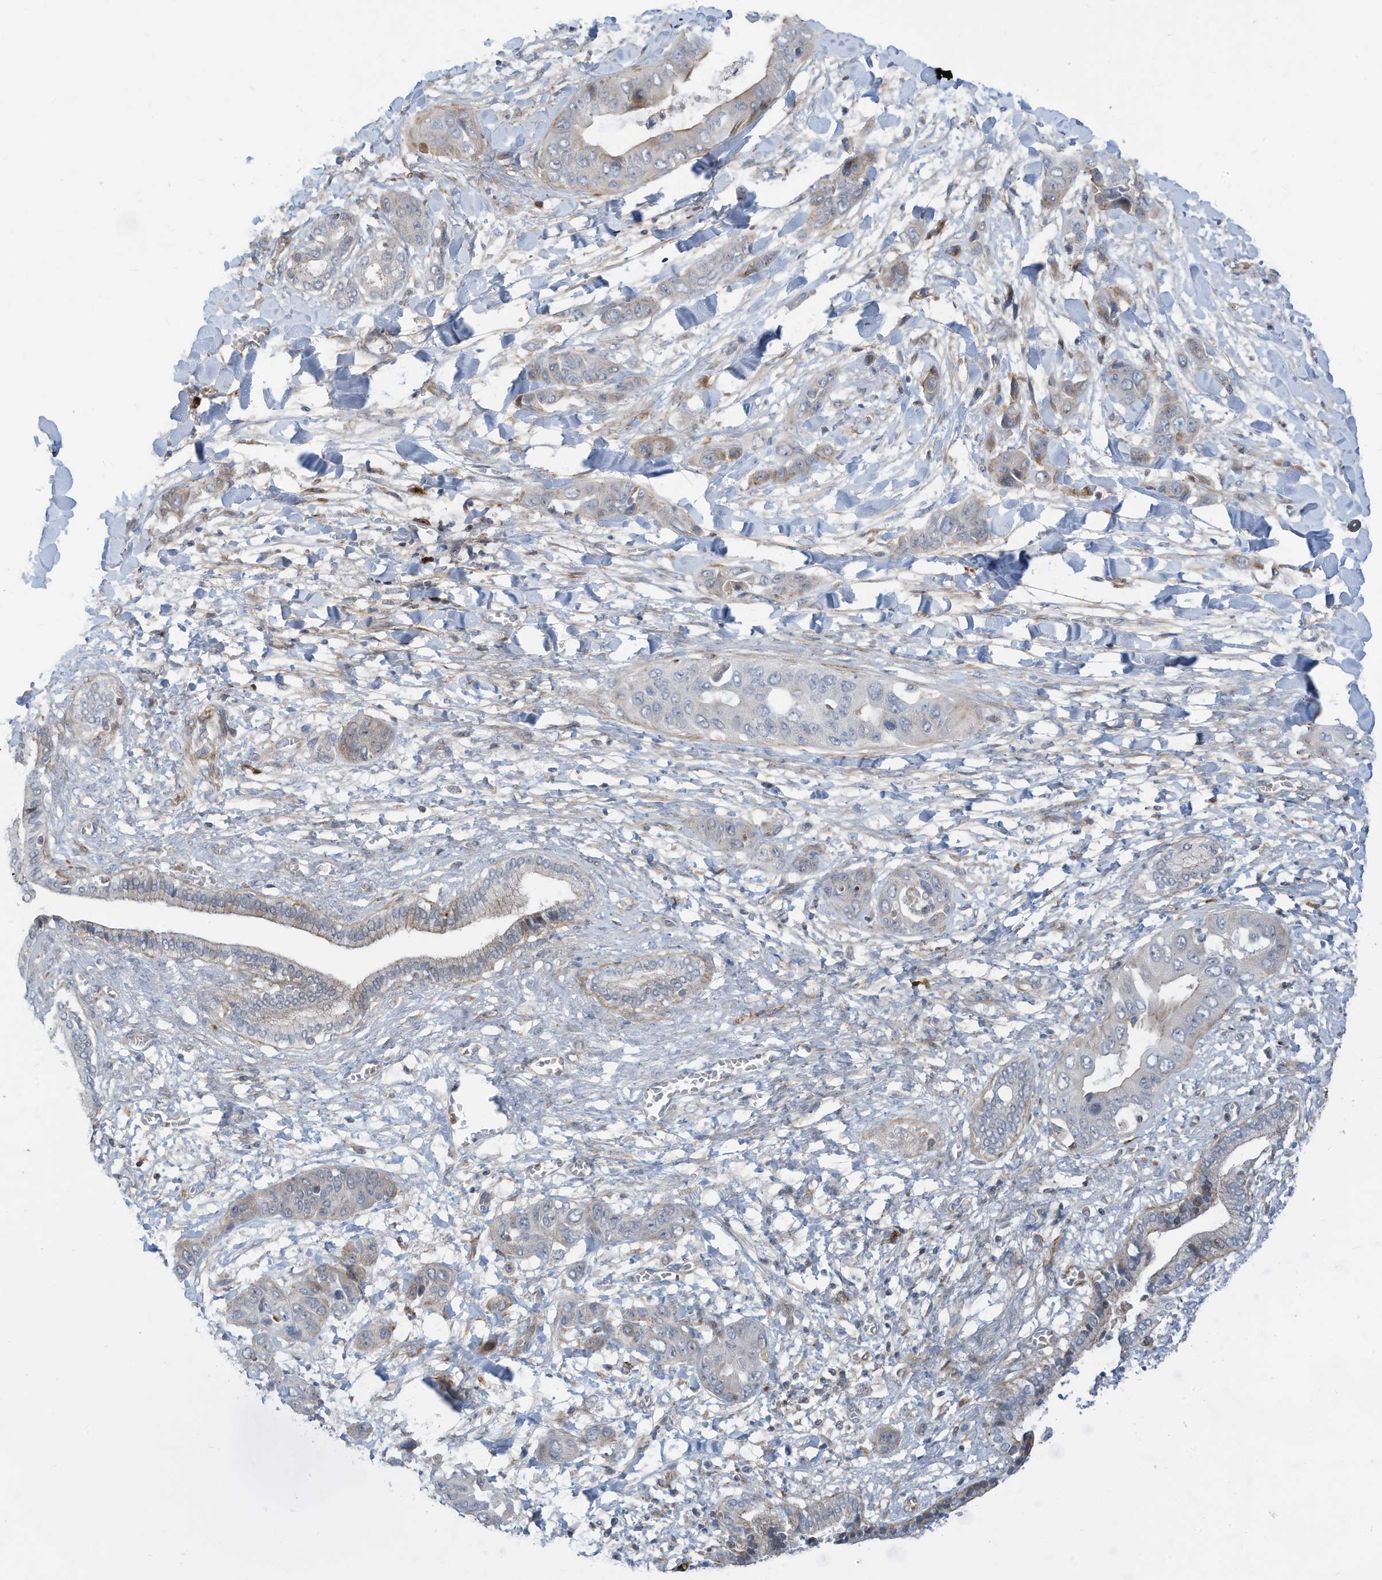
{"staining": {"intensity": "negative", "quantity": "none", "location": "none"}, "tissue": "liver cancer", "cell_type": "Tumor cells", "image_type": "cancer", "snomed": [{"axis": "morphology", "description": "Cholangiocarcinoma"}, {"axis": "topography", "description": "Liver"}], "caption": "Immunohistochemical staining of human liver cholangiocarcinoma shows no significant expression in tumor cells.", "gene": "GPATCH3", "patient": {"sex": "female", "age": 52}}